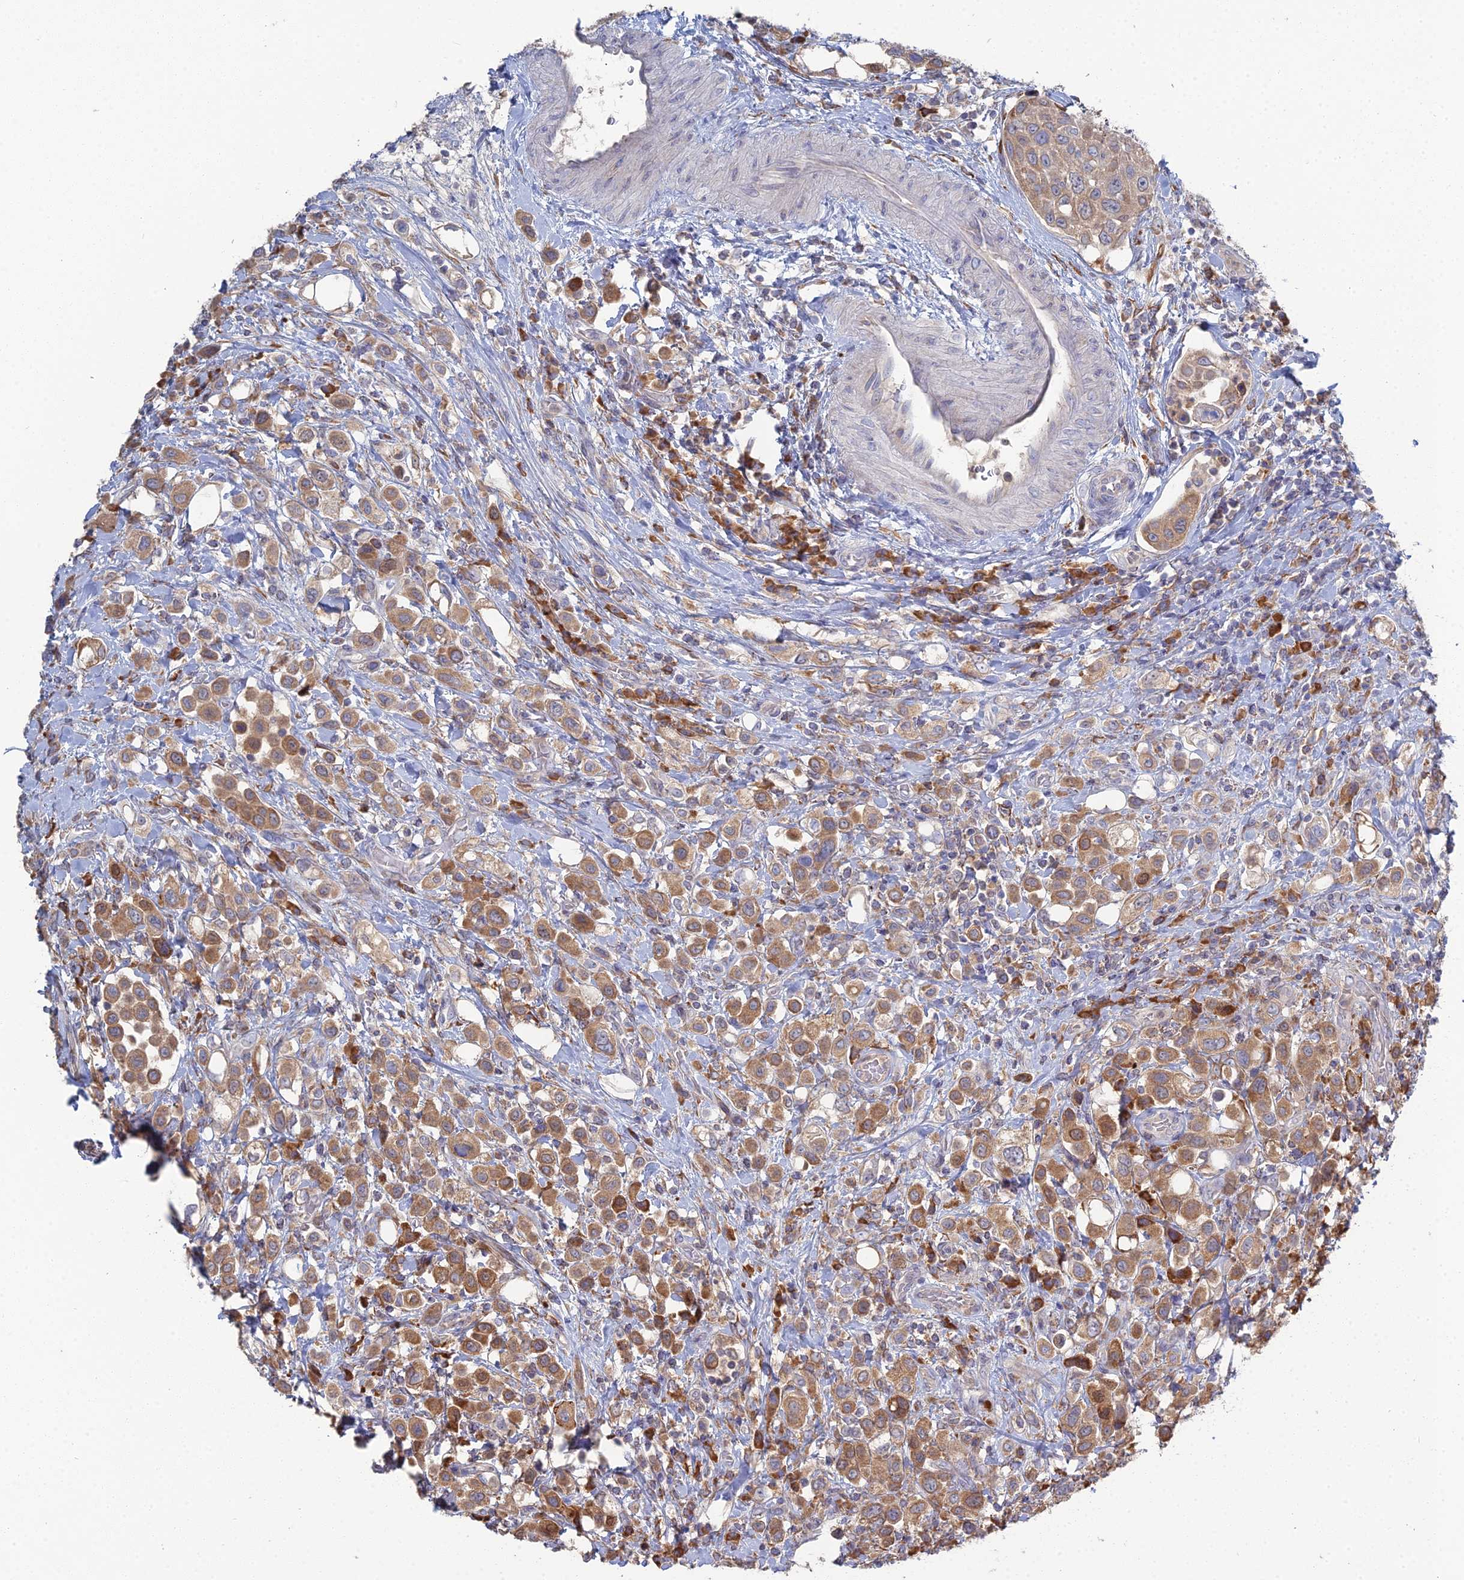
{"staining": {"intensity": "moderate", "quantity": ">75%", "location": "cytoplasmic/membranous"}, "tissue": "urothelial cancer", "cell_type": "Tumor cells", "image_type": "cancer", "snomed": [{"axis": "morphology", "description": "Urothelial carcinoma, High grade"}, {"axis": "topography", "description": "Urinary bladder"}], "caption": "This photomicrograph exhibits urothelial cancer stained with immunohistochemistry to label a protein in brown. The cytoplasmic/membranous of tumor cells show moderate positivity for the protein. Nuclei are counter-stained blue.", "gene": "TRAPPC6A", "patient": {"sex": "male", "age": 50}}